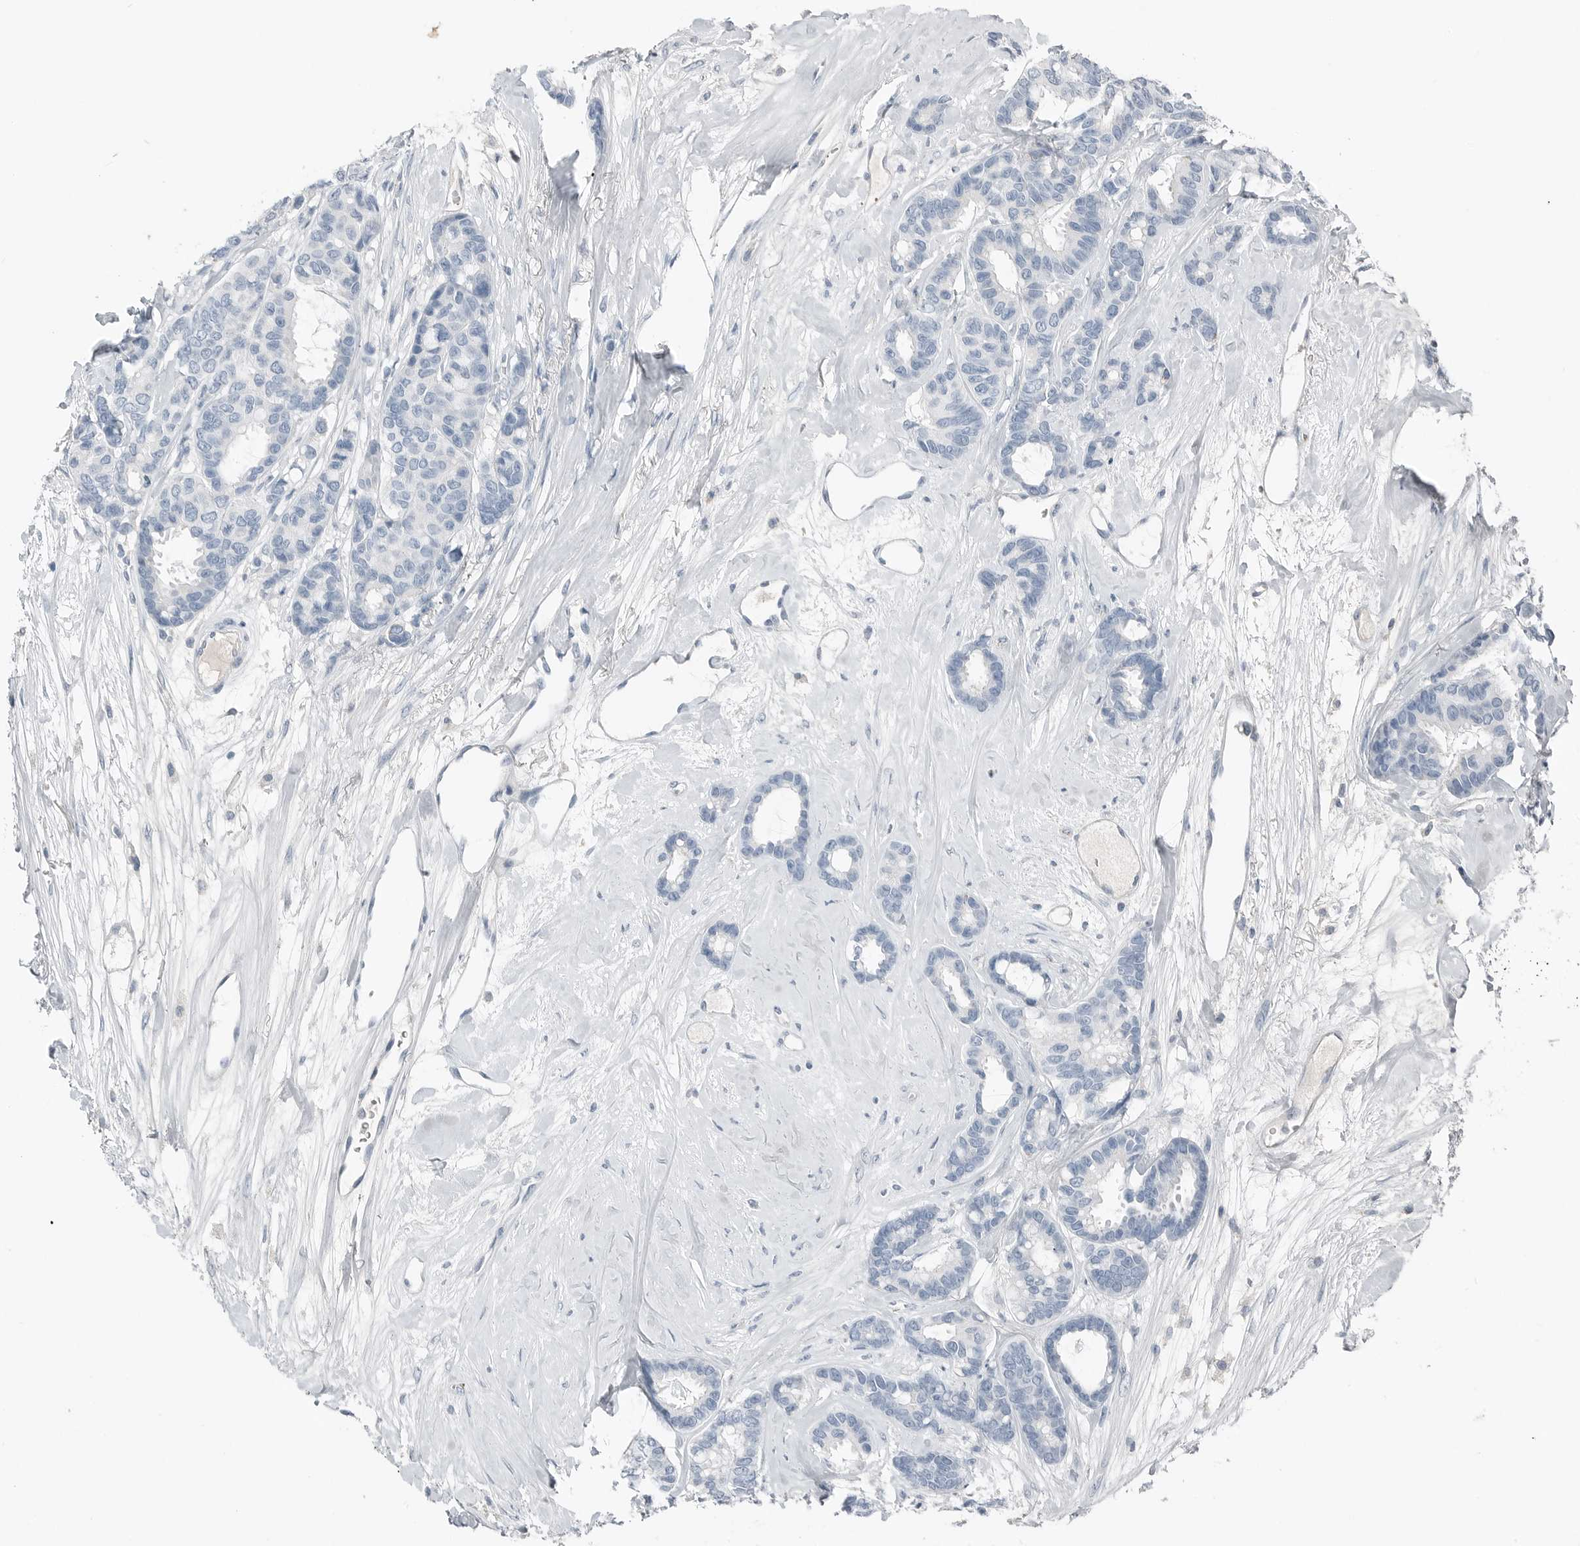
{"staining": {"intensity": "negative", "quantity": "none", "location": "none"}, "tissue": "breast cancer", "cell_type": "Tumor cells", "image_type": "cancer", "snomed": [{"axis": "morphology", "description": "Duct carcinoma"}, {"axis": "topography", "description": "Breast"}], "caption": "High power microscopy micrograph of an immunohistochemistry (IHC) micrograph of breast infiltrating ductal carcinoma, revealing no significant positivity in tumor cells.", "gene": "SERPINB7", "patient": {"sex": "female", "age": 87}}